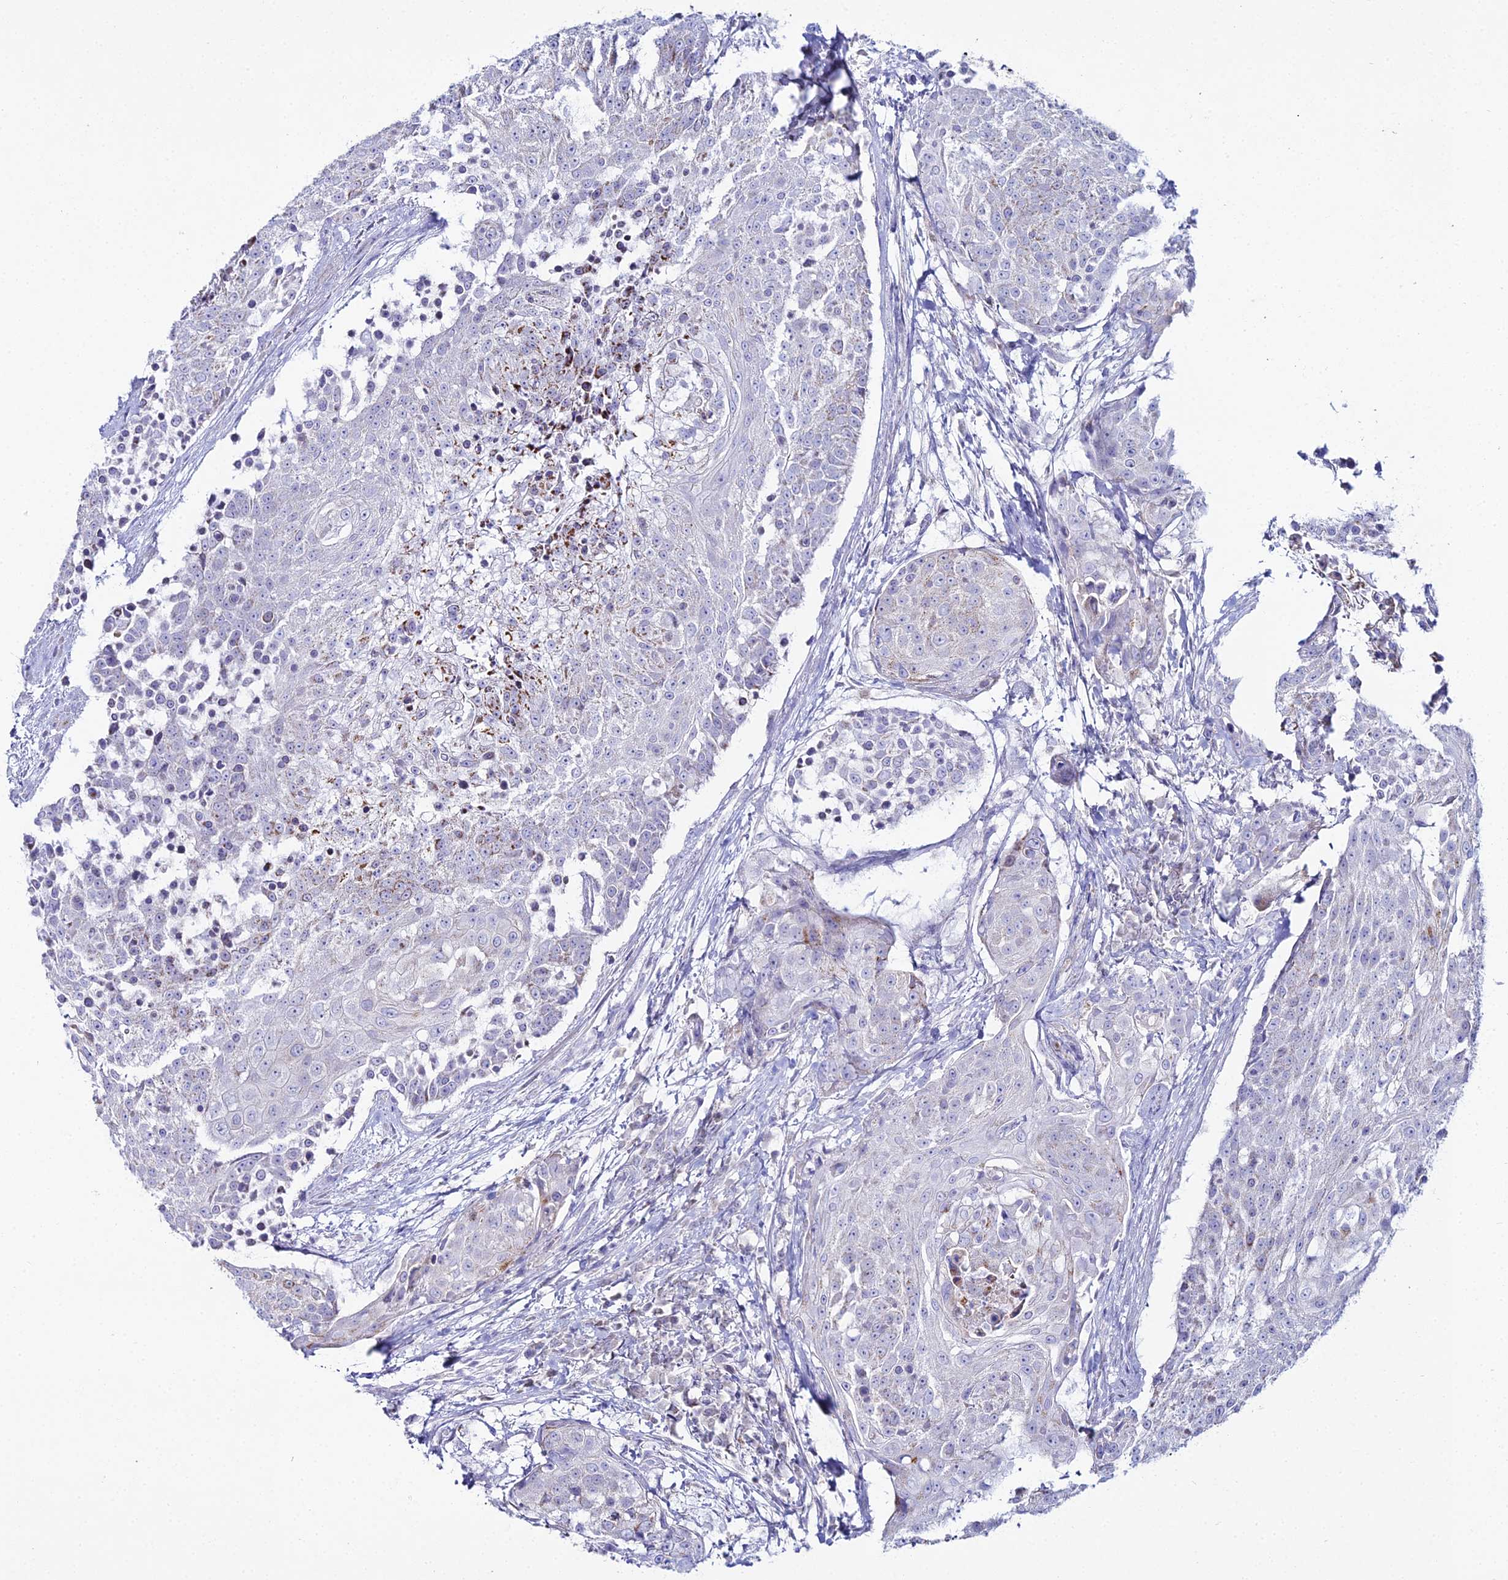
{"staining": {"intensity": "weak", "quantity": "<25%", "location": "cytoplasmic/membranous"}, "tissue": "urothelial cancer", "cell_type": "Tumor cells", "image_type": "cancer", "snomed": [{"axis": "morphology", "description": "Urothelial carcinoma, High grade"}, {"axis": "topography", "description": "Urinary bladder"}], "caption": "Immunohistochemical staining of high-grade urothelial carcinoma displays no significant expression in tumor cells. (IHC, brightfield microscopy, high magnification).", "gene": "DHX34", "patient": {"sex": "female", "age": 63}}